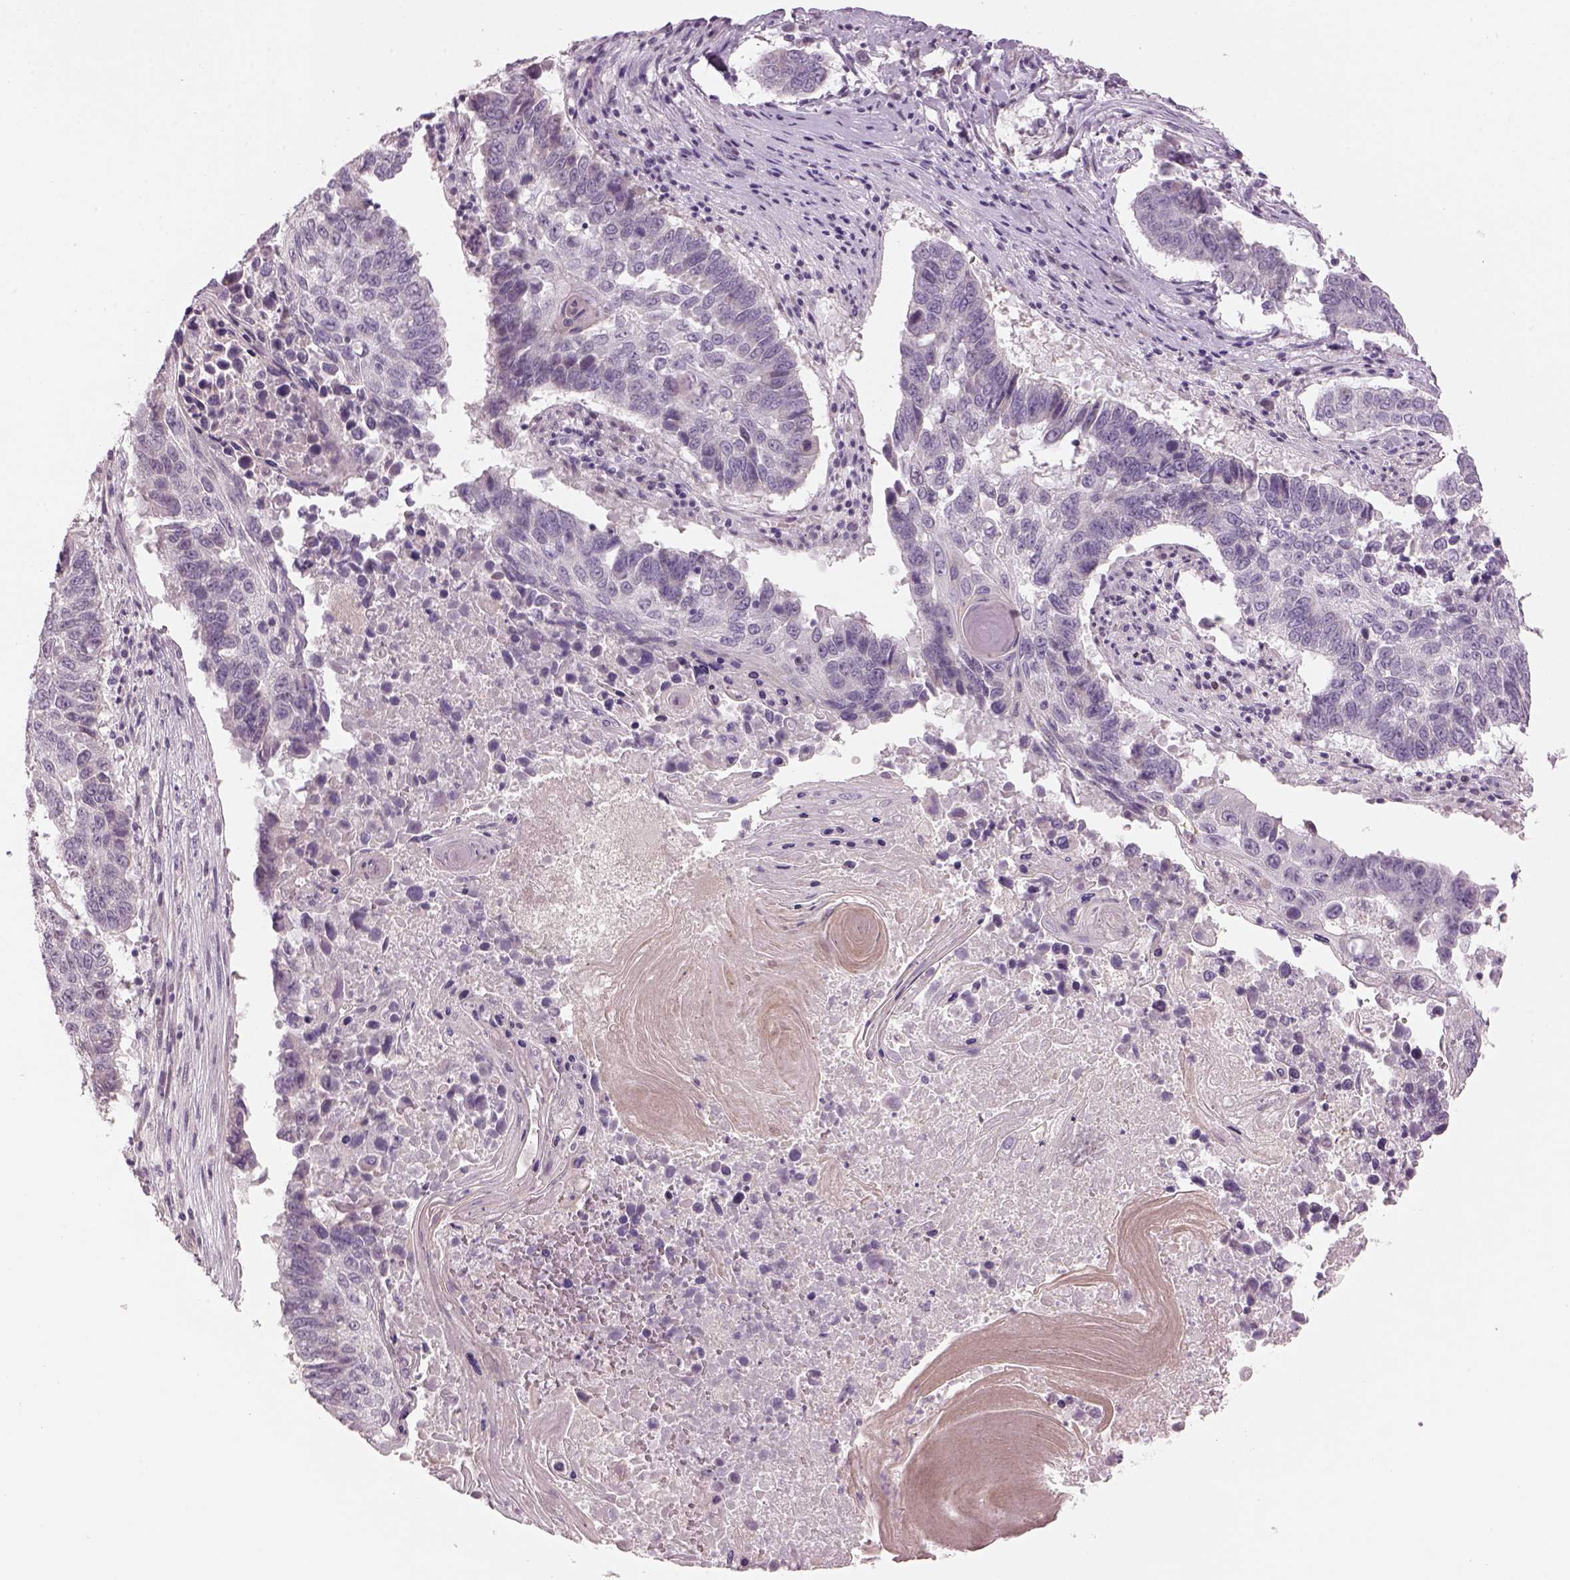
{"staining": {"intensity": "negative", "quantity": "none", "location": "none"}, "tissue": "lung cancer", "cell_type": "Tumor cells", "image_type": "cancer", "snomed": [{"axis": "morphology", "description": "Squamous cell carcinoma, NOS"}, {"axis": "topography", "description": "Lung"}], "caption": "Lung squamous cell carcinoma was stained to show a protein in brown. There is no significant staining in tumor cells.", "gene": "PENK", "patient": {"sex": "male", "age": 73}}